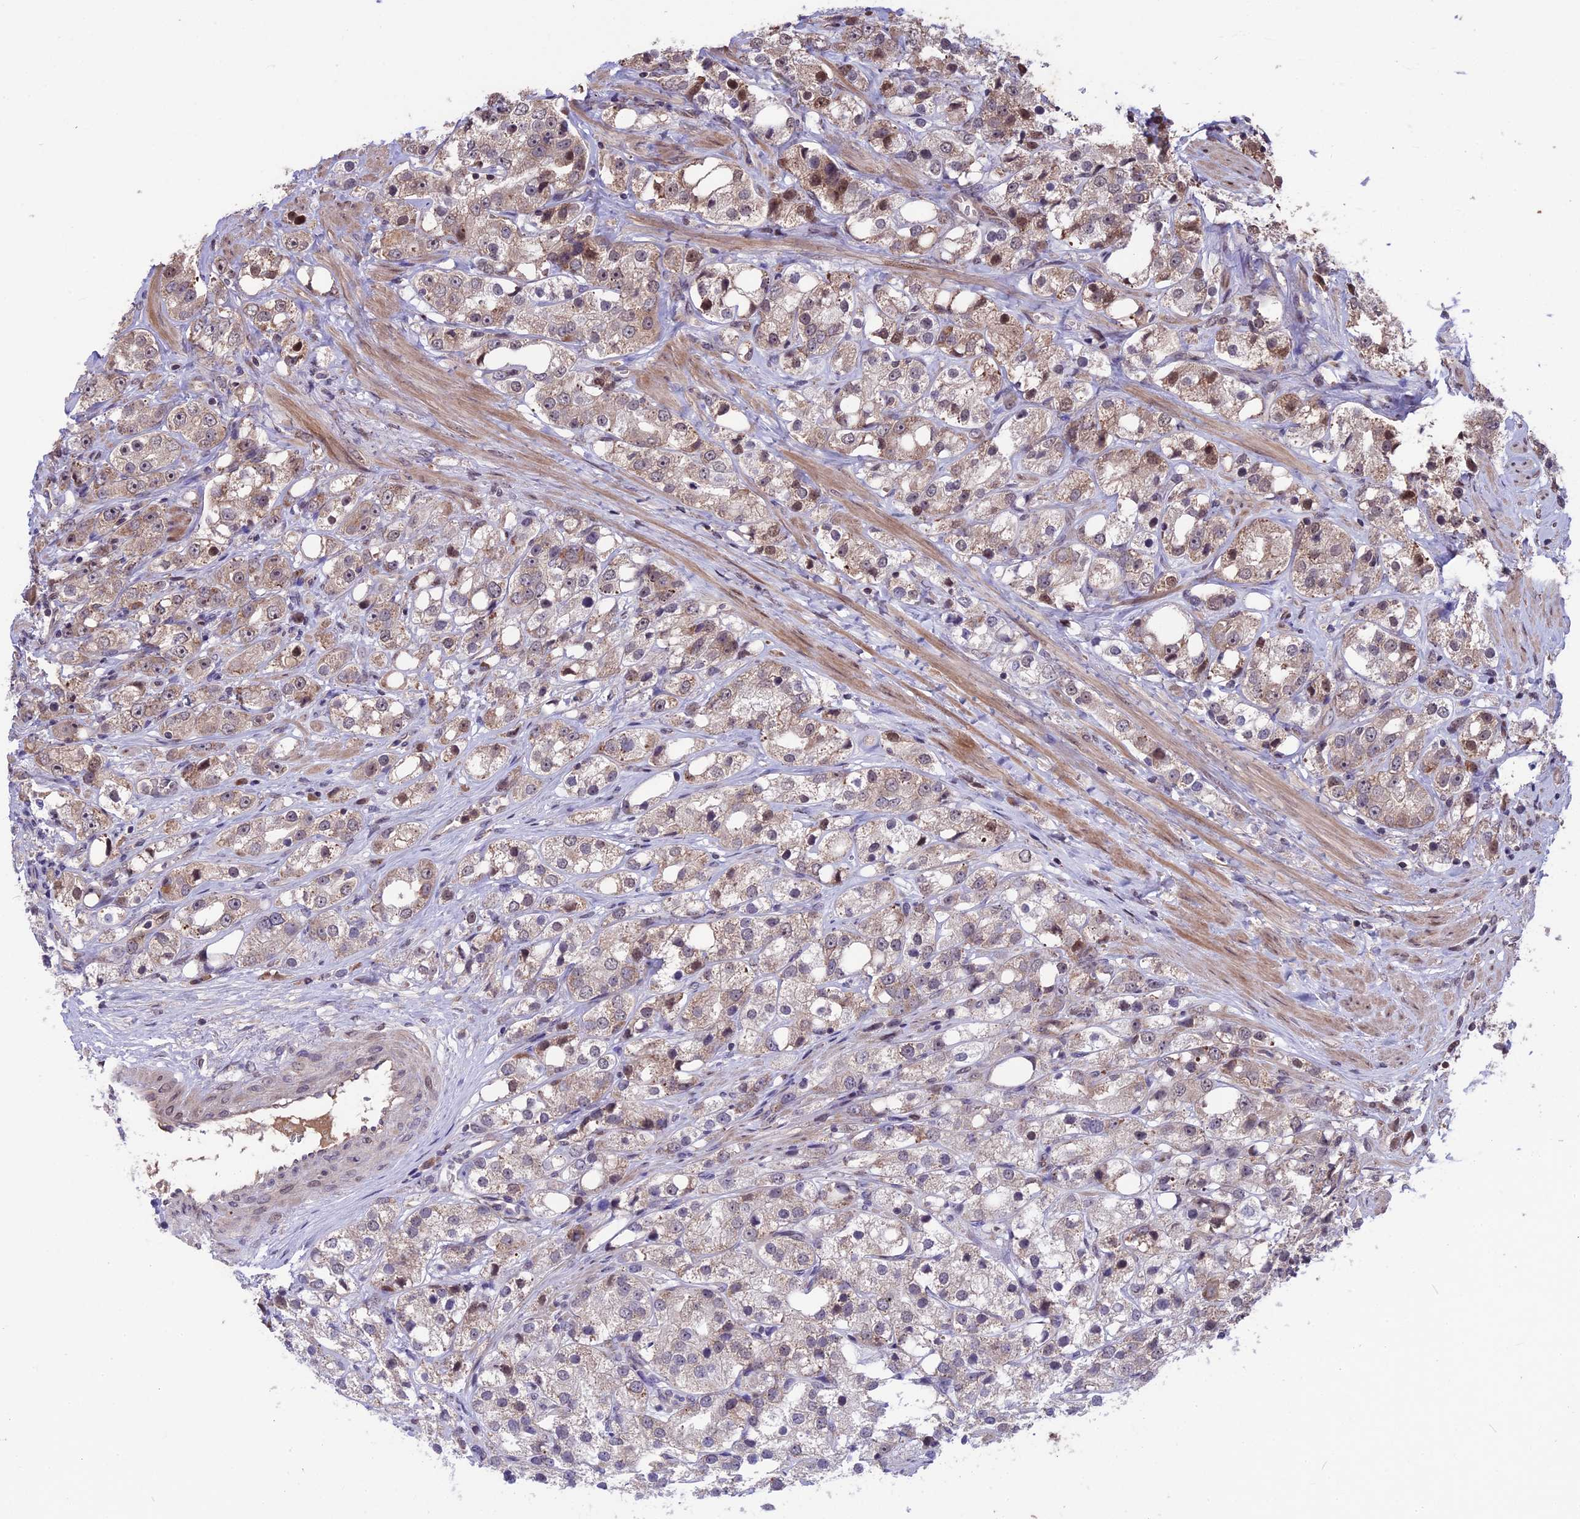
{"staining": {"intensity": "moderate", "quantity": ">75%", "location": "cytoplasmic/membranous"}, "tissue": "prostate cancer", "cell_type": "Tumor cells", "image_type": "cancer", "snomed": [{"axis": "morphology", "description": "Adenocarcinoma, NOS"}, {"axis": "topography", "description": "Prostate"}], "caption": "Prostate cancer (adenocarcinoma) was stained to show a protein in brown. There is medium levels of moderate cytoplasmic/membranous staining in about >75% of tumor cells. (DAB (3,3'-diaminobenzidine) IHC with brightfield microscopy, high magnification).", "gene": "ZNF598", "patient": {"sex": "male", "age": 79}}